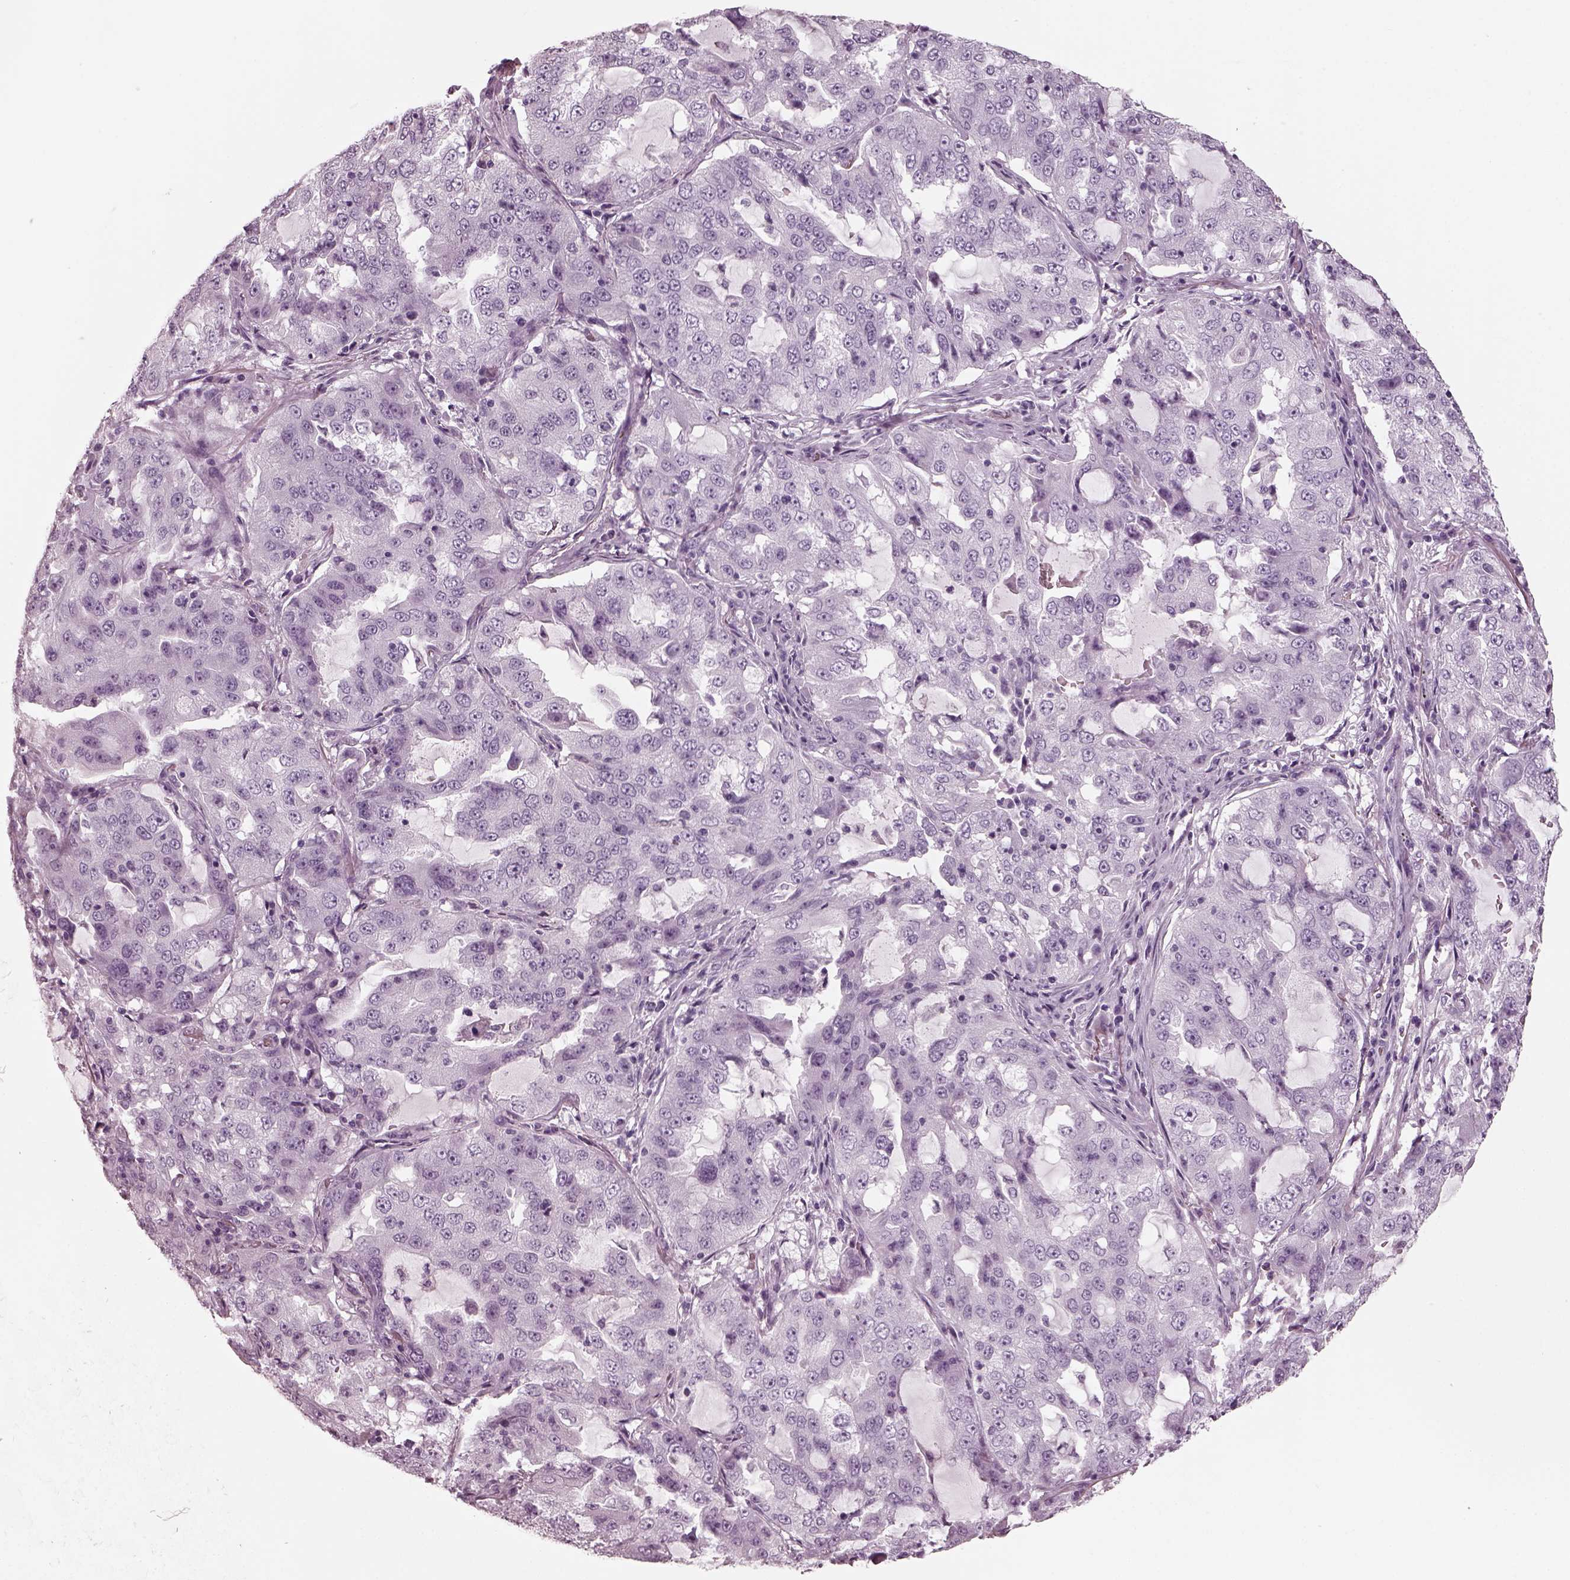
{"staining": {"intensity": "negative", "quantity": "none", "location": "none"}, "tissue": "lung cancer", "cell_type": "Tumor cells", "image_type": "cancer", "snomed": [{"axis": "morphology", "description": "Adenocarcinoma, NOS"}, {"axis": "topography", "description": "Lung"}], "caption": "Image shows no protein staining in tumor cells of lung adenocarcinoma tissue.", "gene": "RCVRN", "patient": {"sex": "female", "age": 61}}